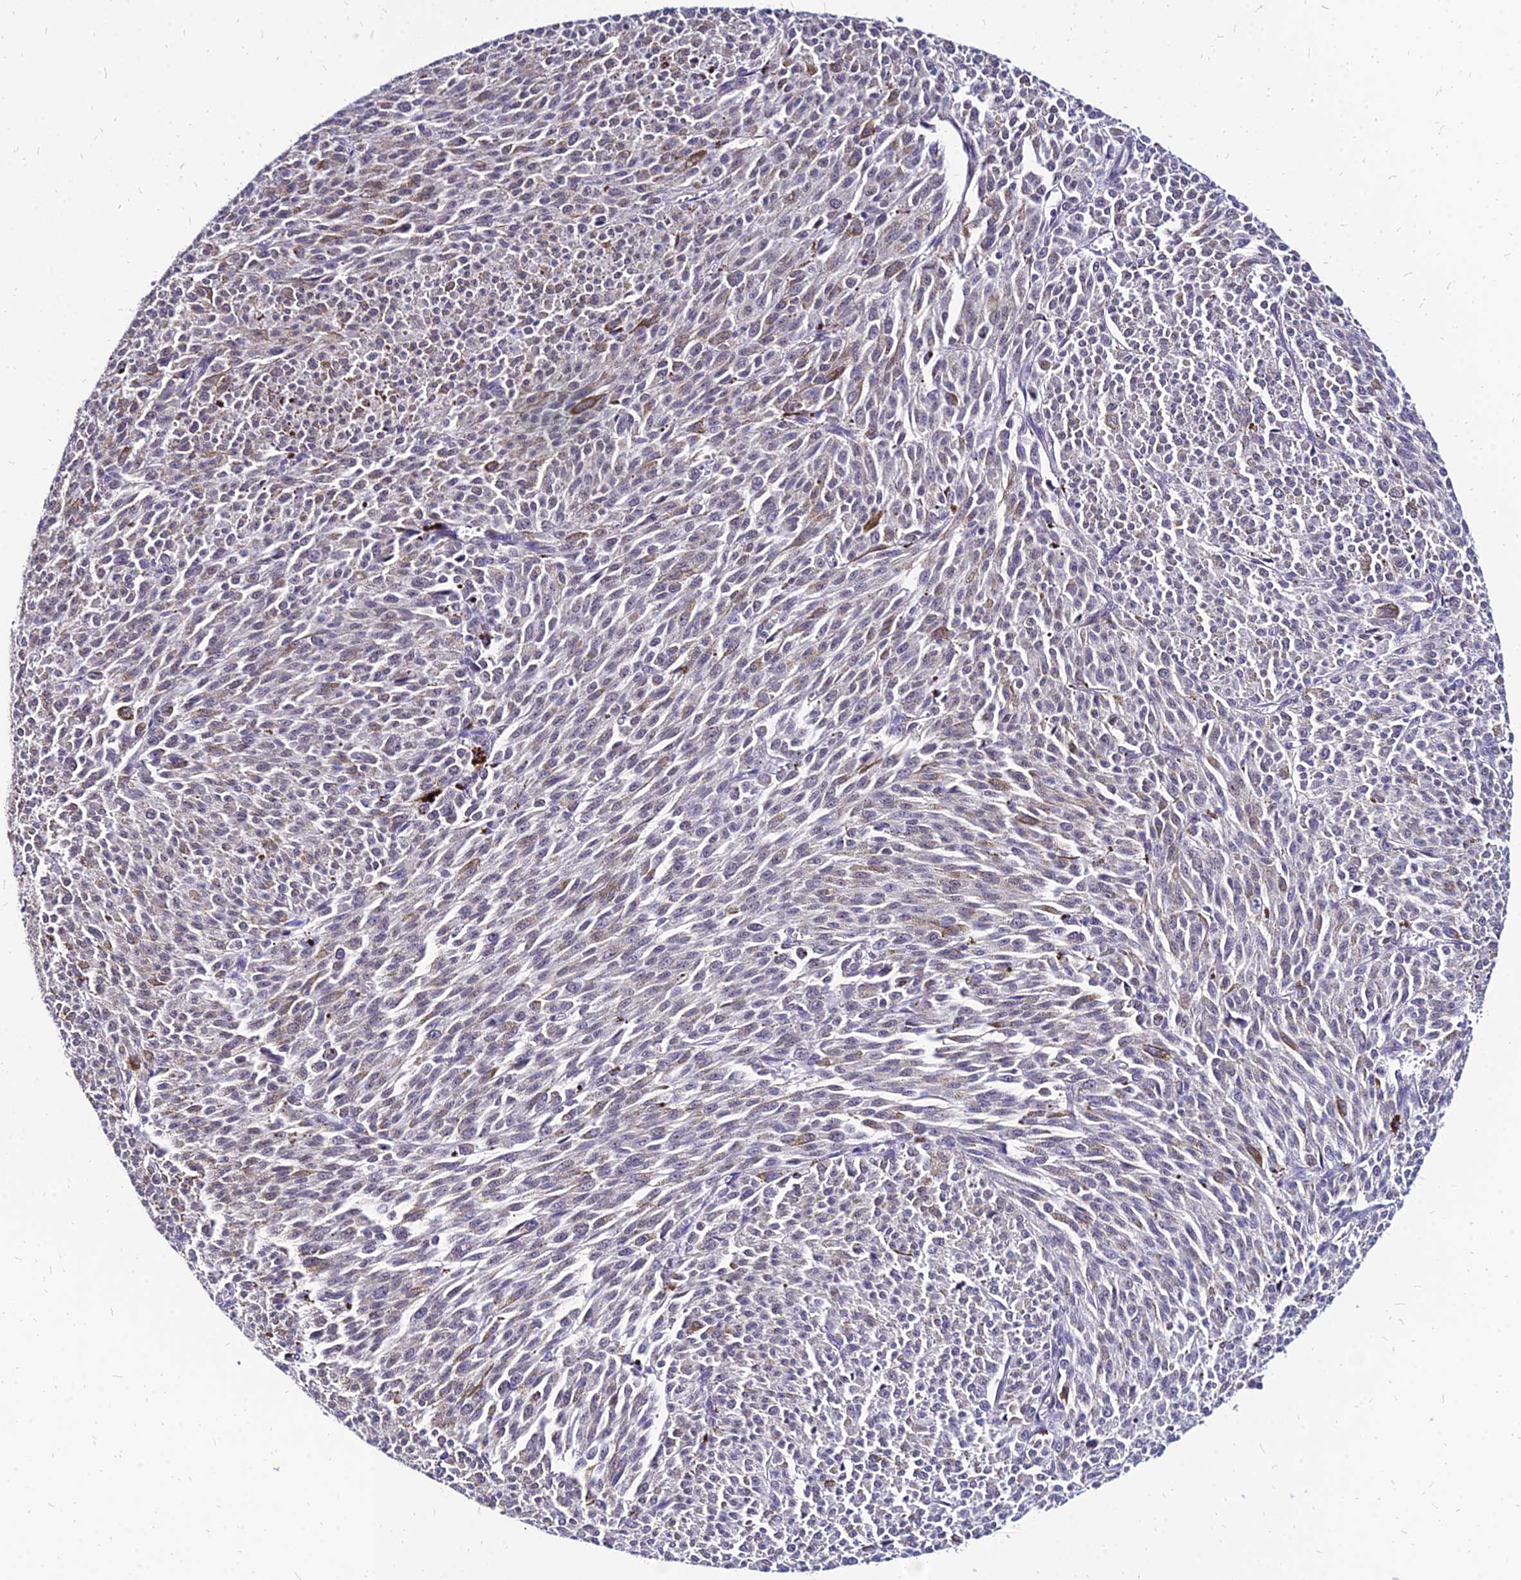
{"staining": {"intensity": "negative", "quantity": "none", "location": "none"}, "tissue": "melanoma", "cell_type": "Tumor cells", "image_type": "cancer", "snomed": [{"axis": "morphology", "description": "Malignant melanoma, NOS"}, {"axis": "topography", "description": "Skin"}], "caption": "There is no significant expression in tumor cells of malignant melanoma.", "gene": "YEATS2", "patient": {"sex": "female", "age": 52}}